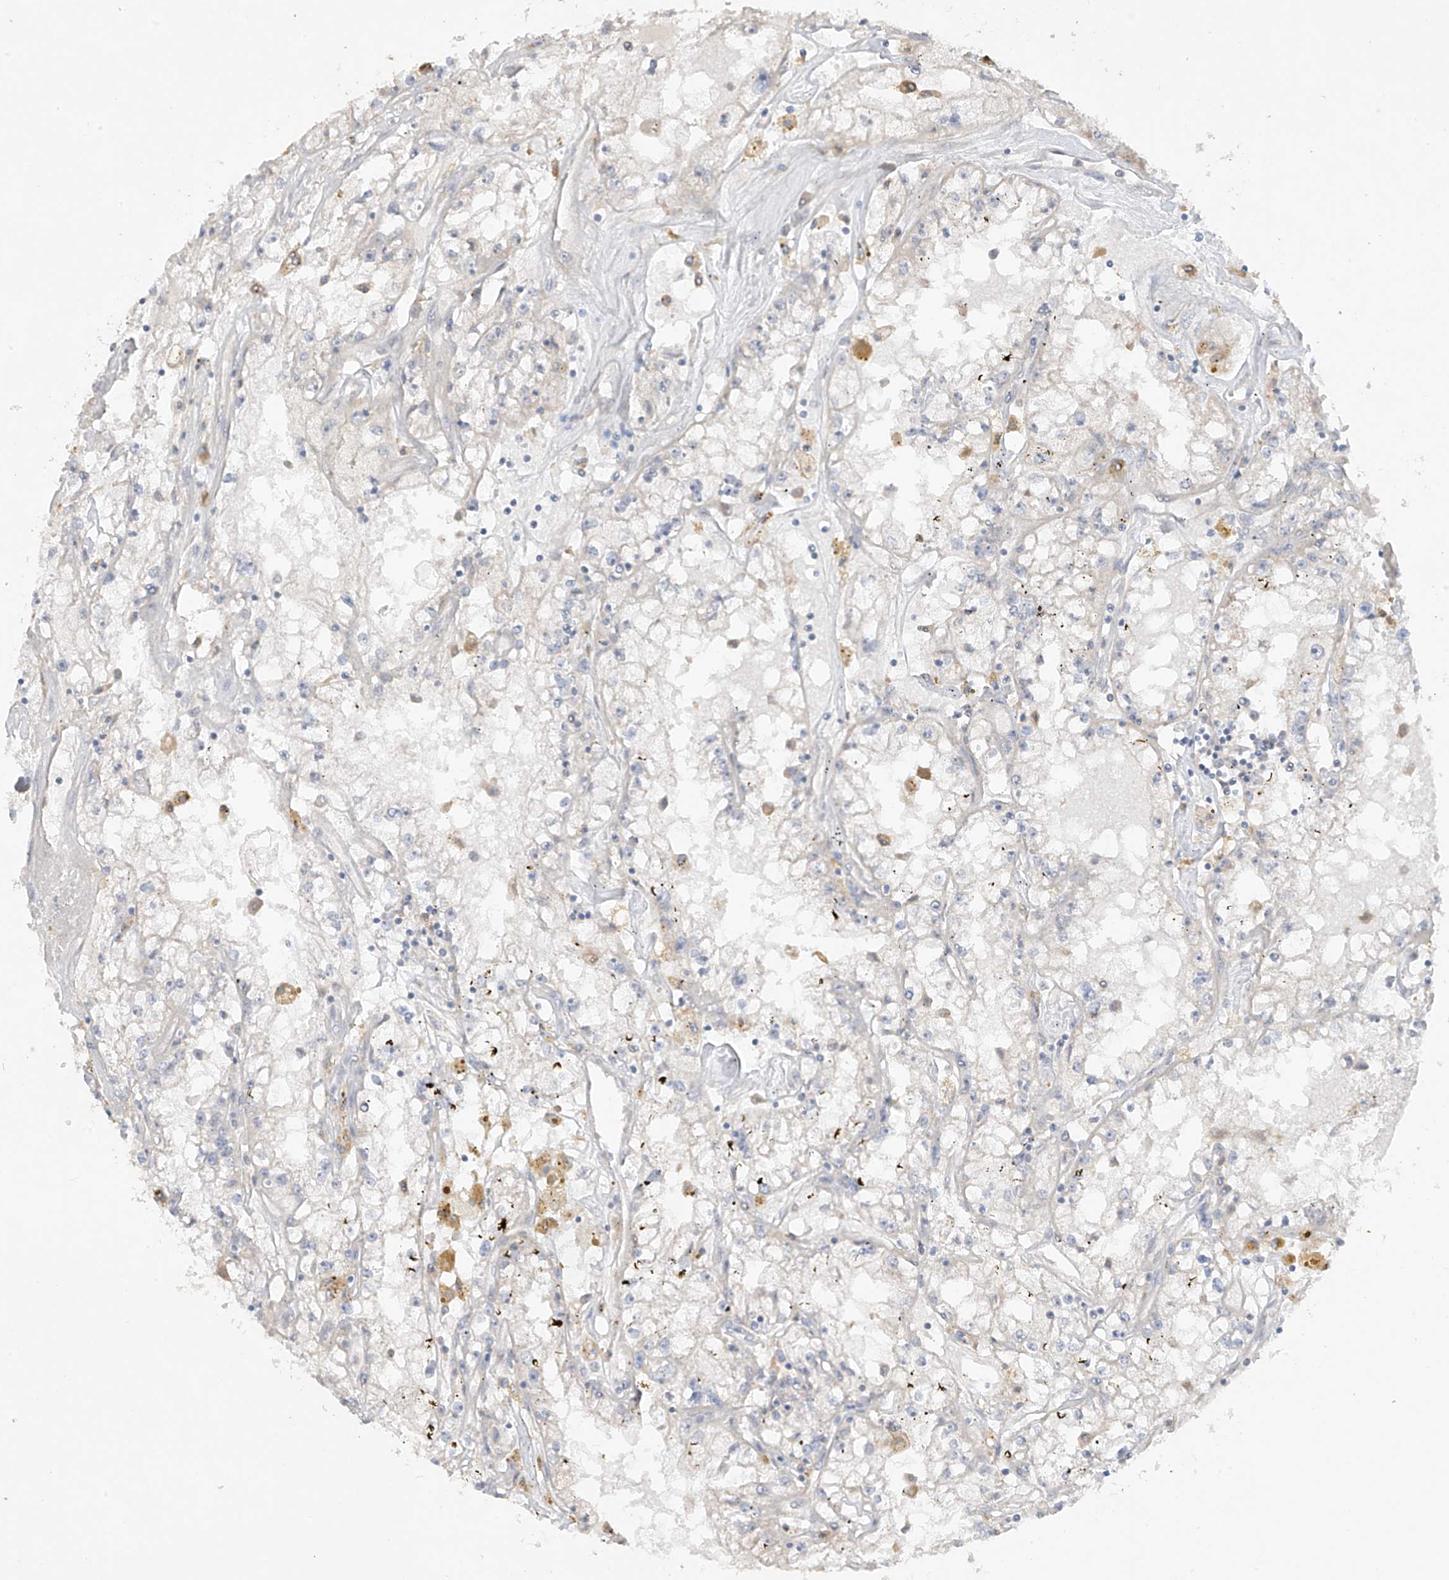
{"staining": {"intensity": "negative", "quantity": "none", "location": "none"}, "tissue": "renal cancer", "cell_type": "Tumor cells", "image_type": "cancer", "snomed": [{"axis": "morphology", "description": "Adenocarcinoma, NOS"}, {"axis": "topography", "description": "Kidney"}], "caption": "This is an immunohistochemistry (IHC) histopathology image of human renal cancer (adenocarcinoma). There is no positivity in tumor cells.", "gene": "ANGEL2", "patient": {"sex": "male", "age": 56}}